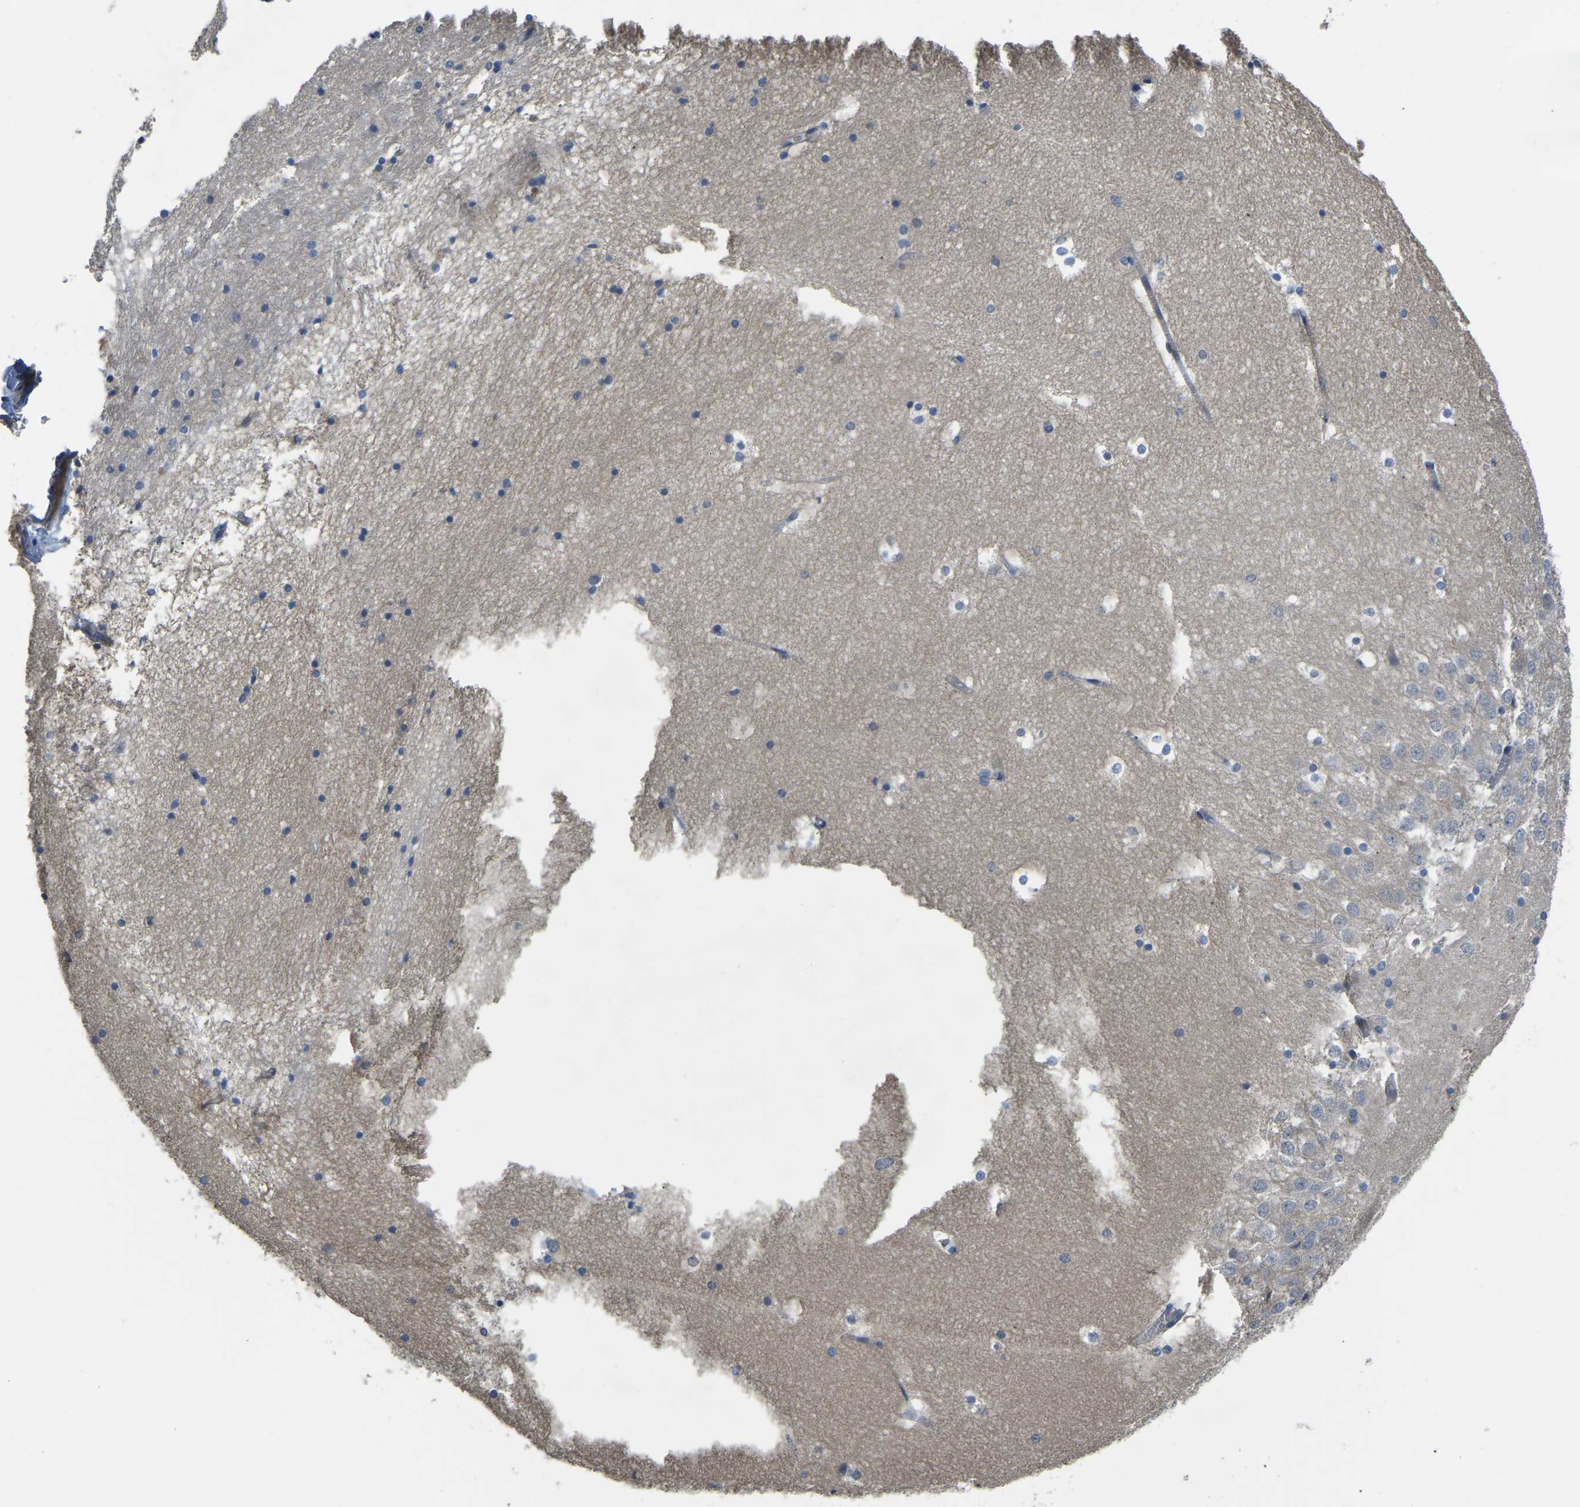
{"staining": {"intensity": "negative", "quantity": "none", "location": "none"}, "tissue": "hippocampus", "cell_type": "Glial cells", "image_type": "normal", "snomed": [{"axis": "morphology", "description": "Normal tissue, NOS"}, {"axis": "topography", "description": "Hippocampus"}], "caption": "High power microscopy image of an immunohistochemistry (IHC) histopathology image of unremarkable hippocampus, revealing no significant staining in glial cells. (Stains: DAB (3,3'-diaminobenzidine) IHC with hematoxylin counter stain, Microscopy: brightfield microscopy at high magnification).", "gene": "HIGD2B", "patient": {"sex": "male", "age": 45}}